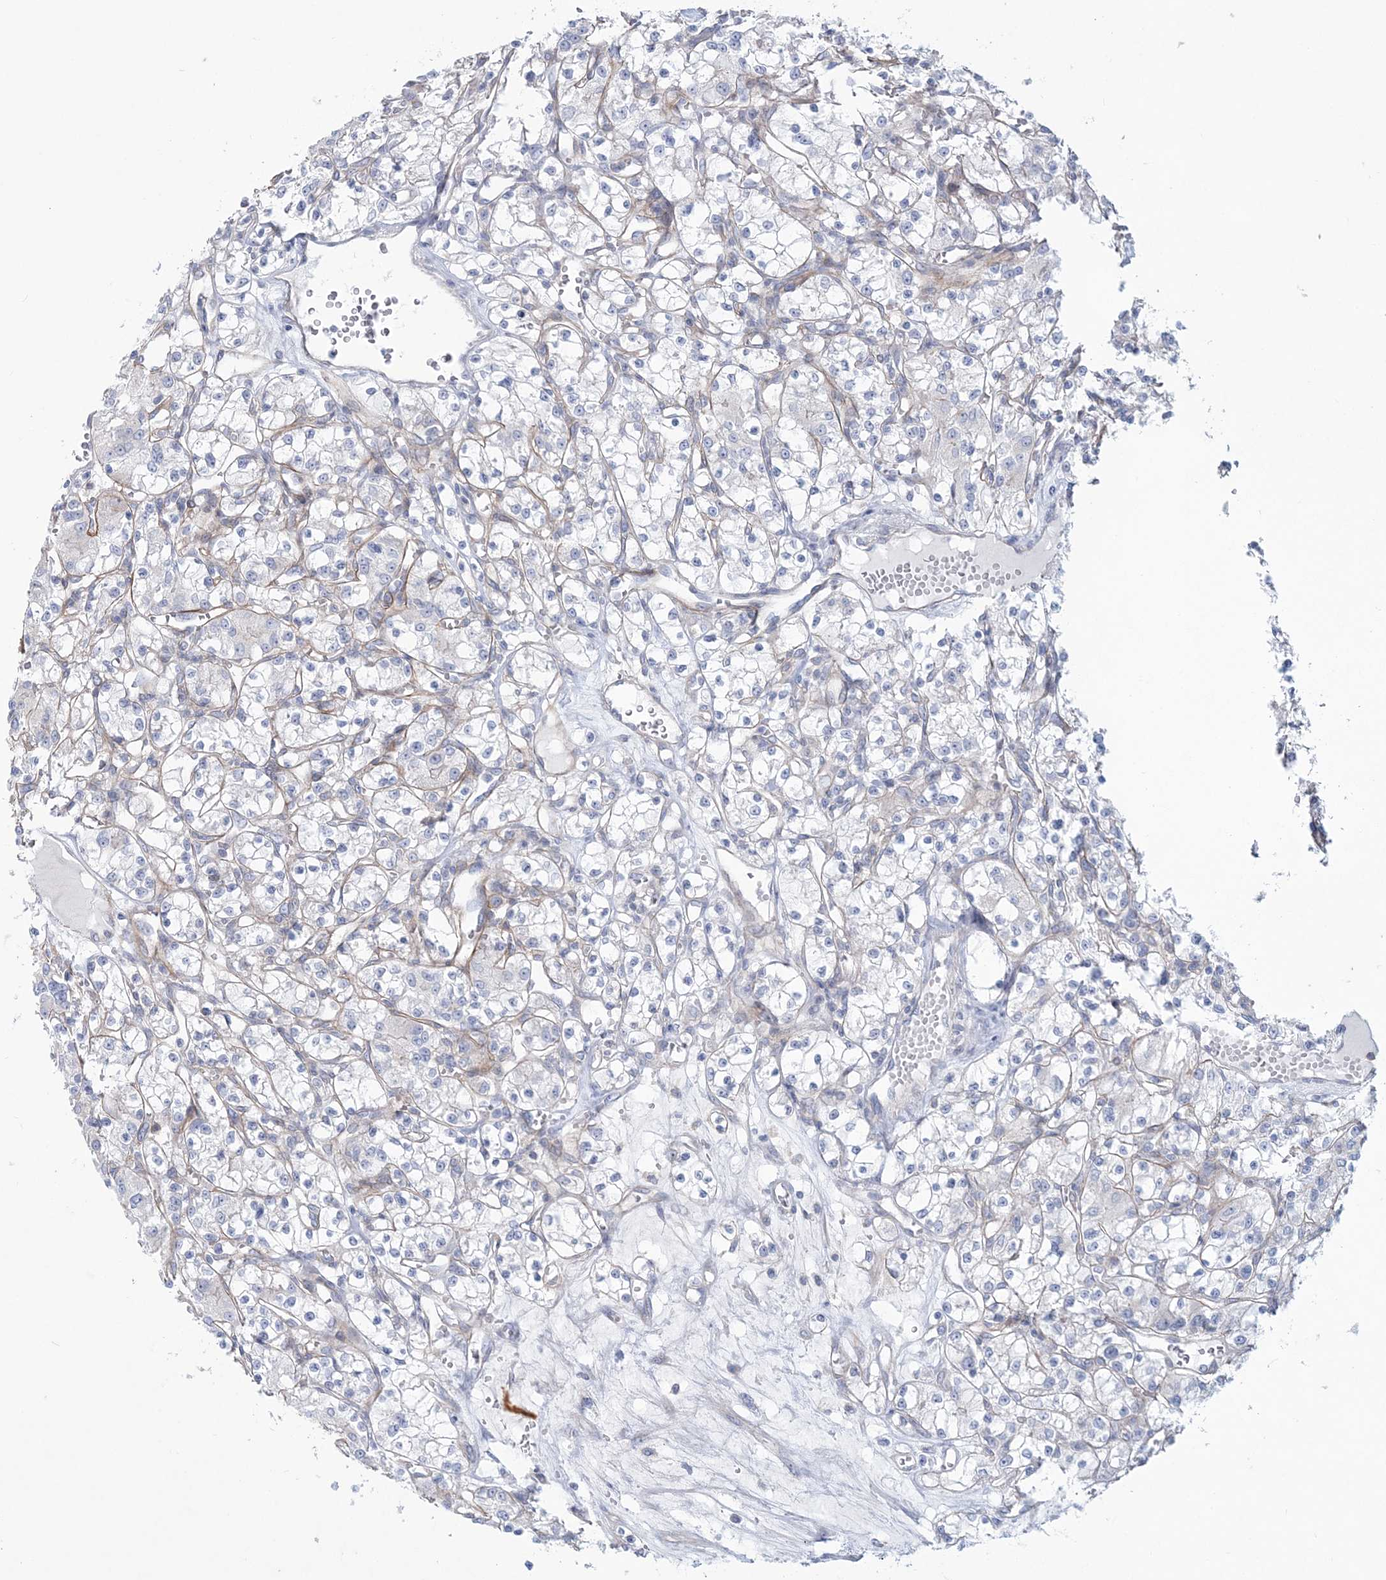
{"staining": {"intensity": "negative", "quantity": "none", "location": "none"}, "tissue": "renal cancer", "cell_type": "Tumor cells", "image_type": "cancer", "snomed": [{"axis": "morphology", "description": "Adenocarcinoma, NOS"}, {"axis": "topography", "description": "Kidney"}], "caption": "A high-resolution micrograph shows immunohistochemistry (IHC) staining of renal adenocarcinoma, which demonstrates no significant staining in tumor cells.", "gene": "ADGB", "patient": {"sex": "female", "age": 59}}